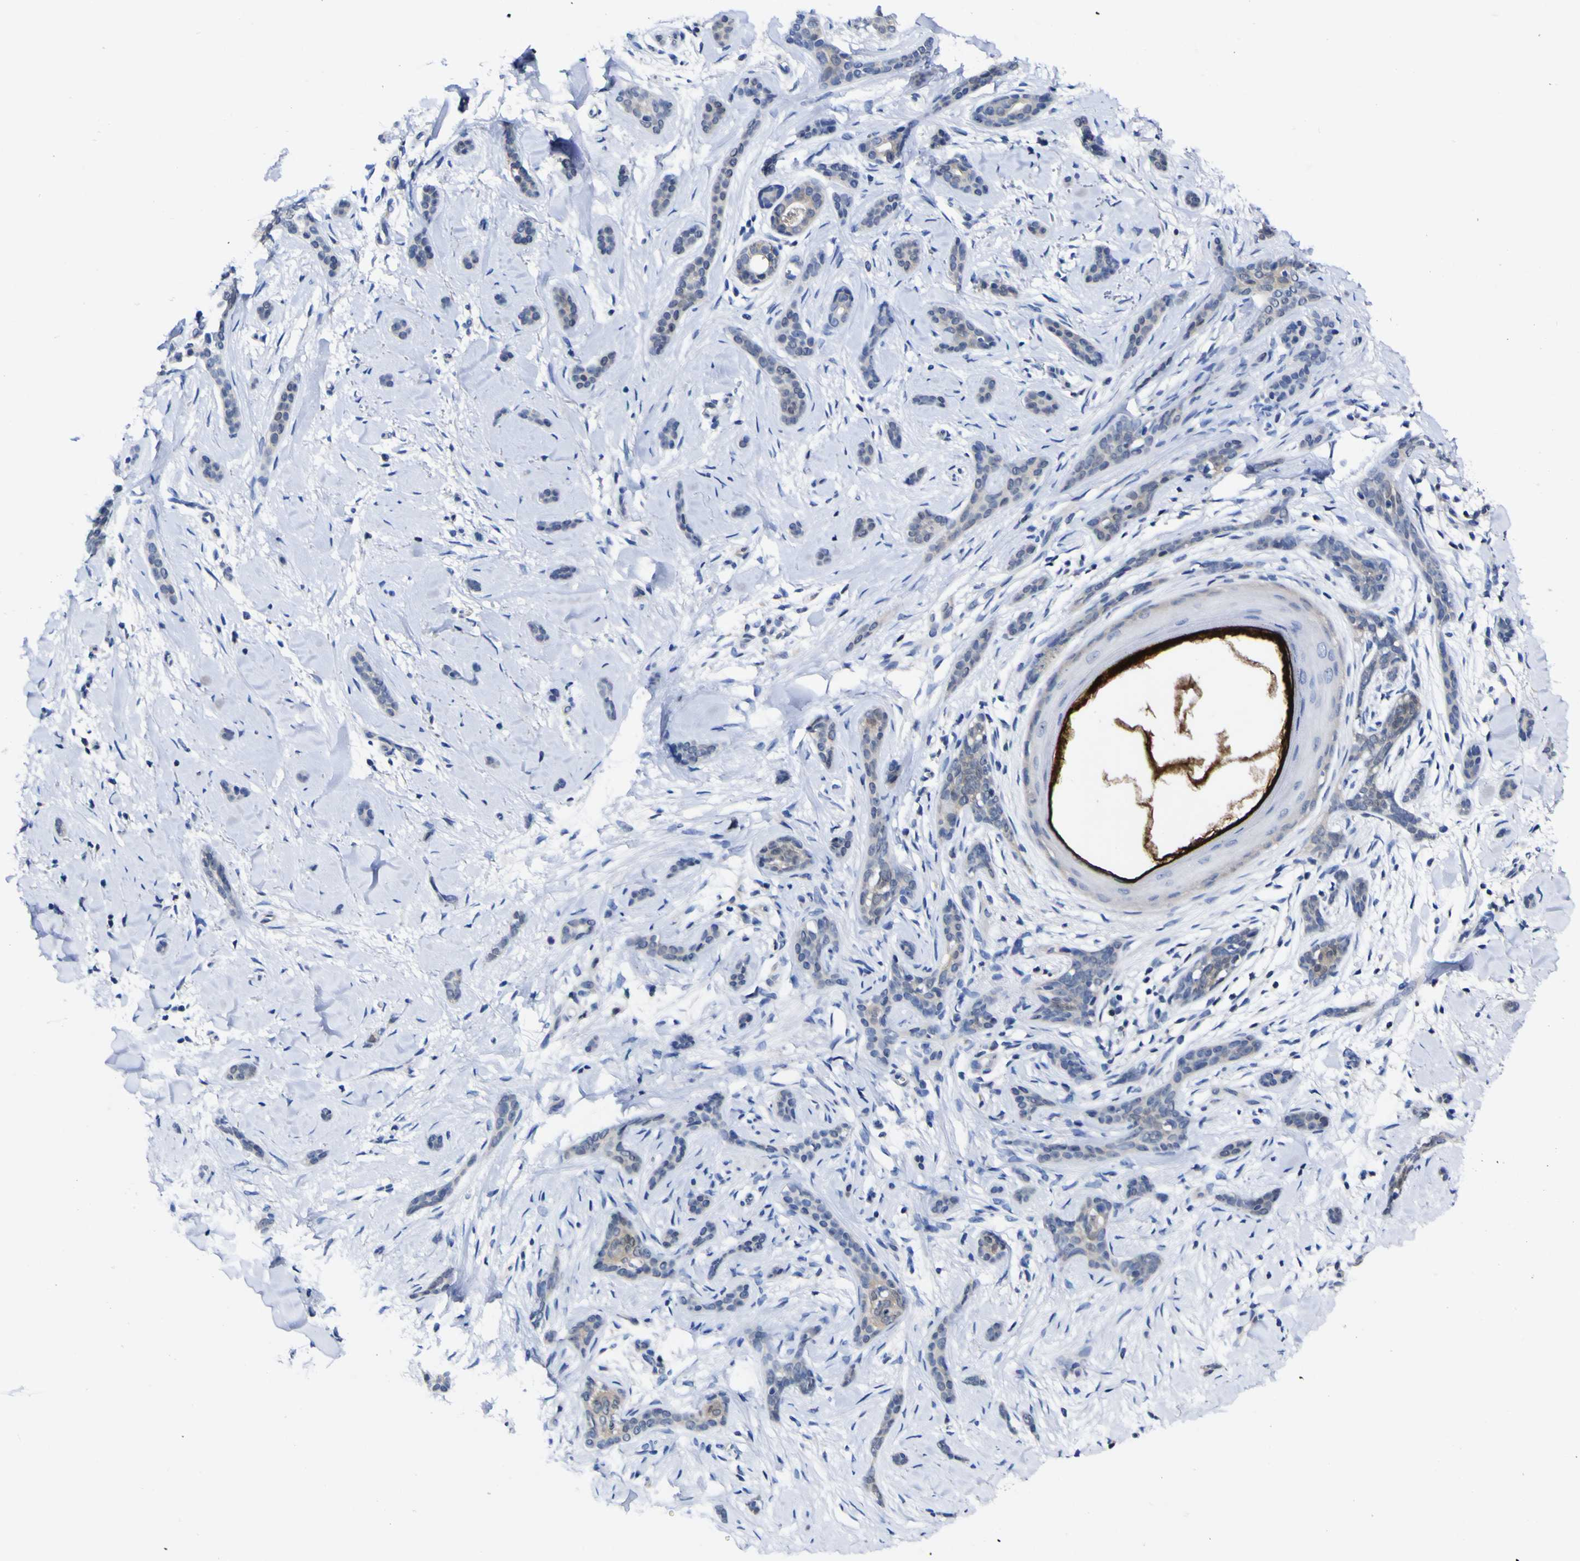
{"staining": {"intensity": "weak", "quantity": "<25%", "location": "cytoplasmic/membranous"}, "tissue": "skin cancer", "cell_type": "Tumor cells", "image_type": "cancer", "snomed": [{"axis": "morphology", "description": "Basal cell carcinoma"}, {"axis": "morphology", "description": "Adnexal tumor, benign"}, {"axis": "topography", "description": "Skin"}], "caption": "Tumor cells show no significant protein positivity in skin basal cell carcinoma.", "gene": "CASP6", "patient": {"sex": "female", "age": 42}}